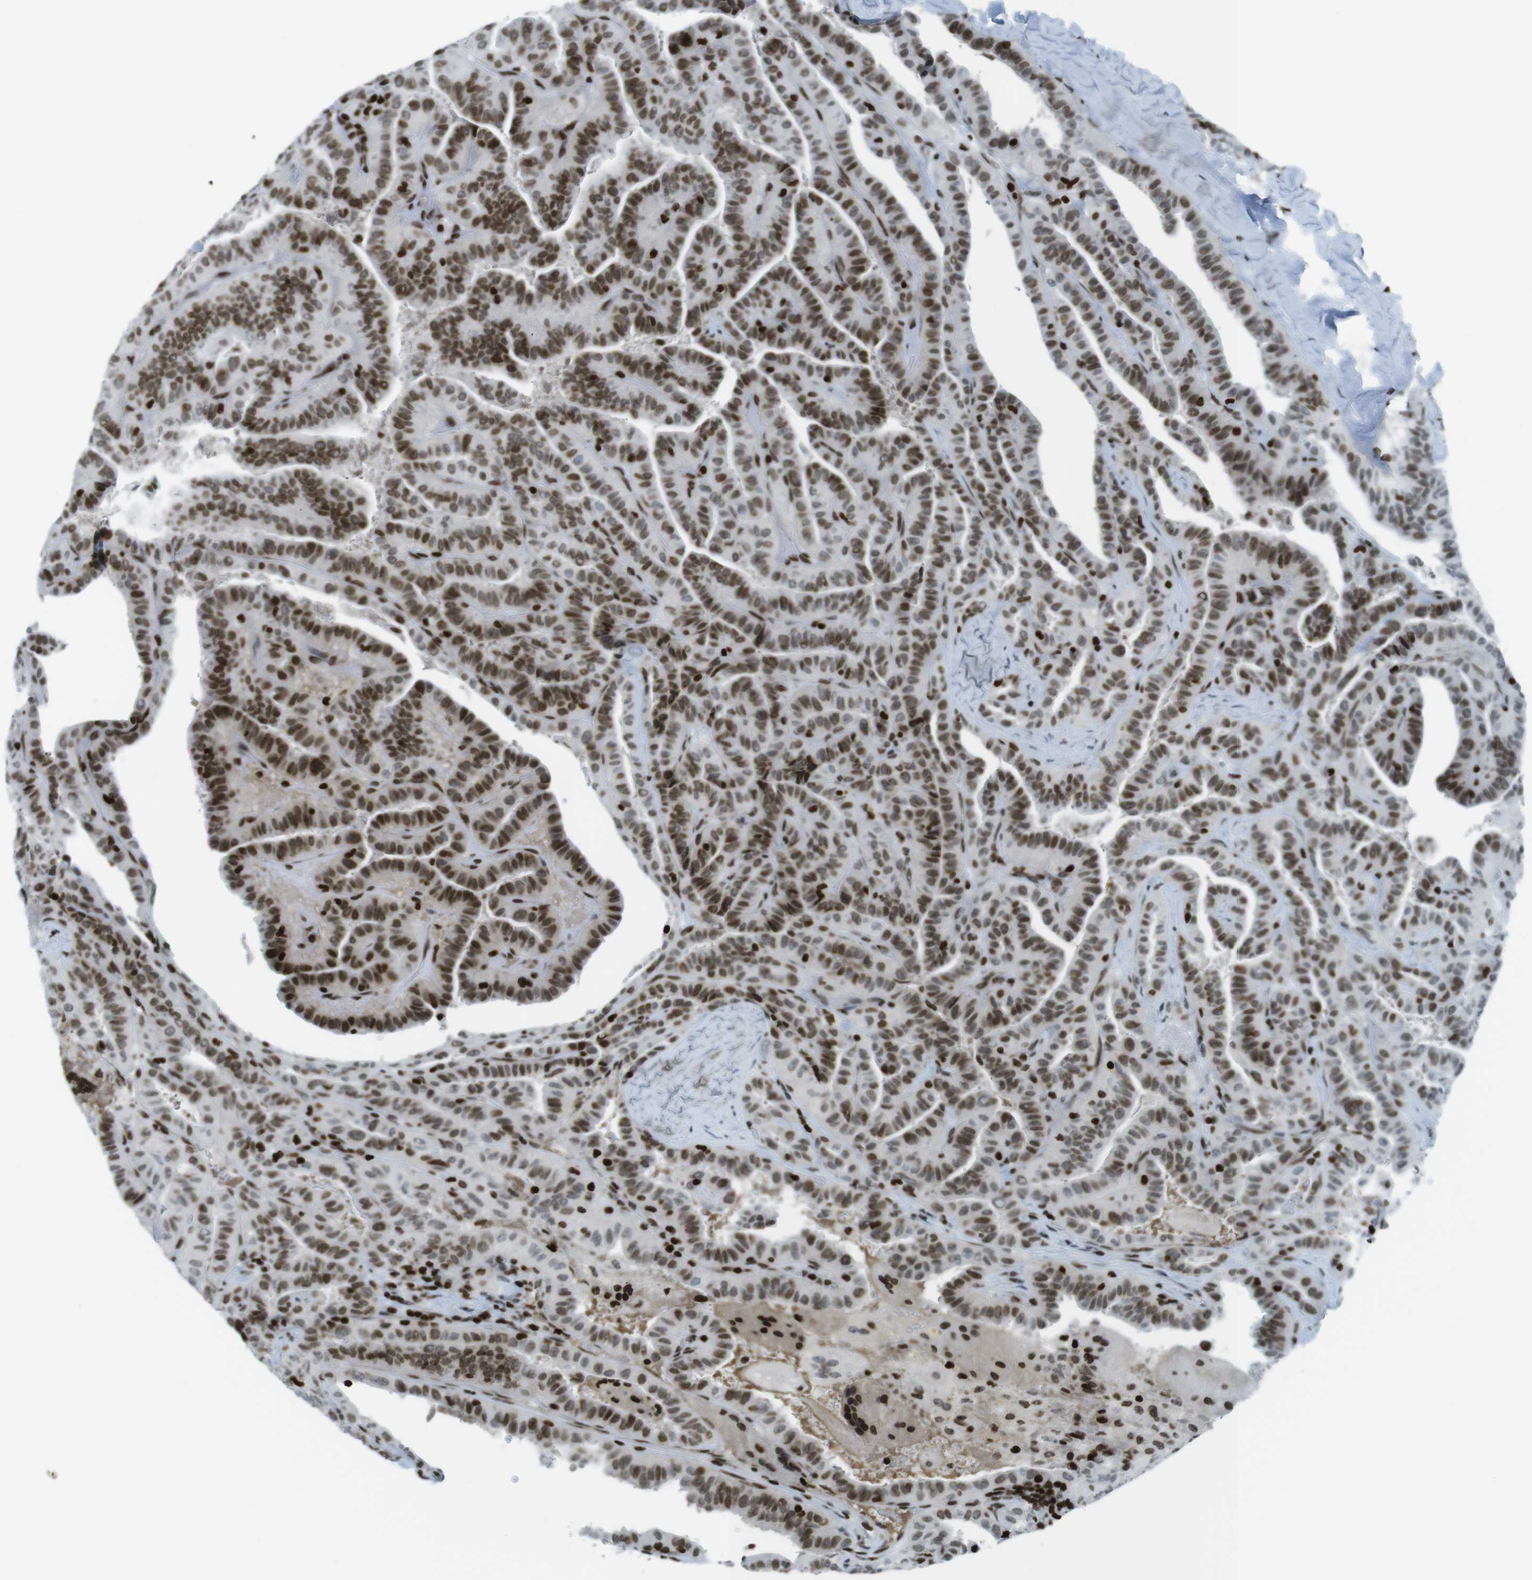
{"staining": {"intensity": "strong", "quantity": ">75%", "location": "nuclear"}, "tissue": "thyroid cancer", "cell_type": "Tumor cells", "image_type": "cancer", "snomed": [{"axis": "morphology", "description": "Papillary adenocarcinoma, NOS"}, {"axis": "topography", "description": "Thyroid gland"}], "caption": "Thyroid cancer (papillary adenocarcinoma) stained with immunohistochemistry shows strong nuclear staining in about >75% of tumor cells.", "gene": "H2AC8", "patient": {"sex": "male", "age": 77}}